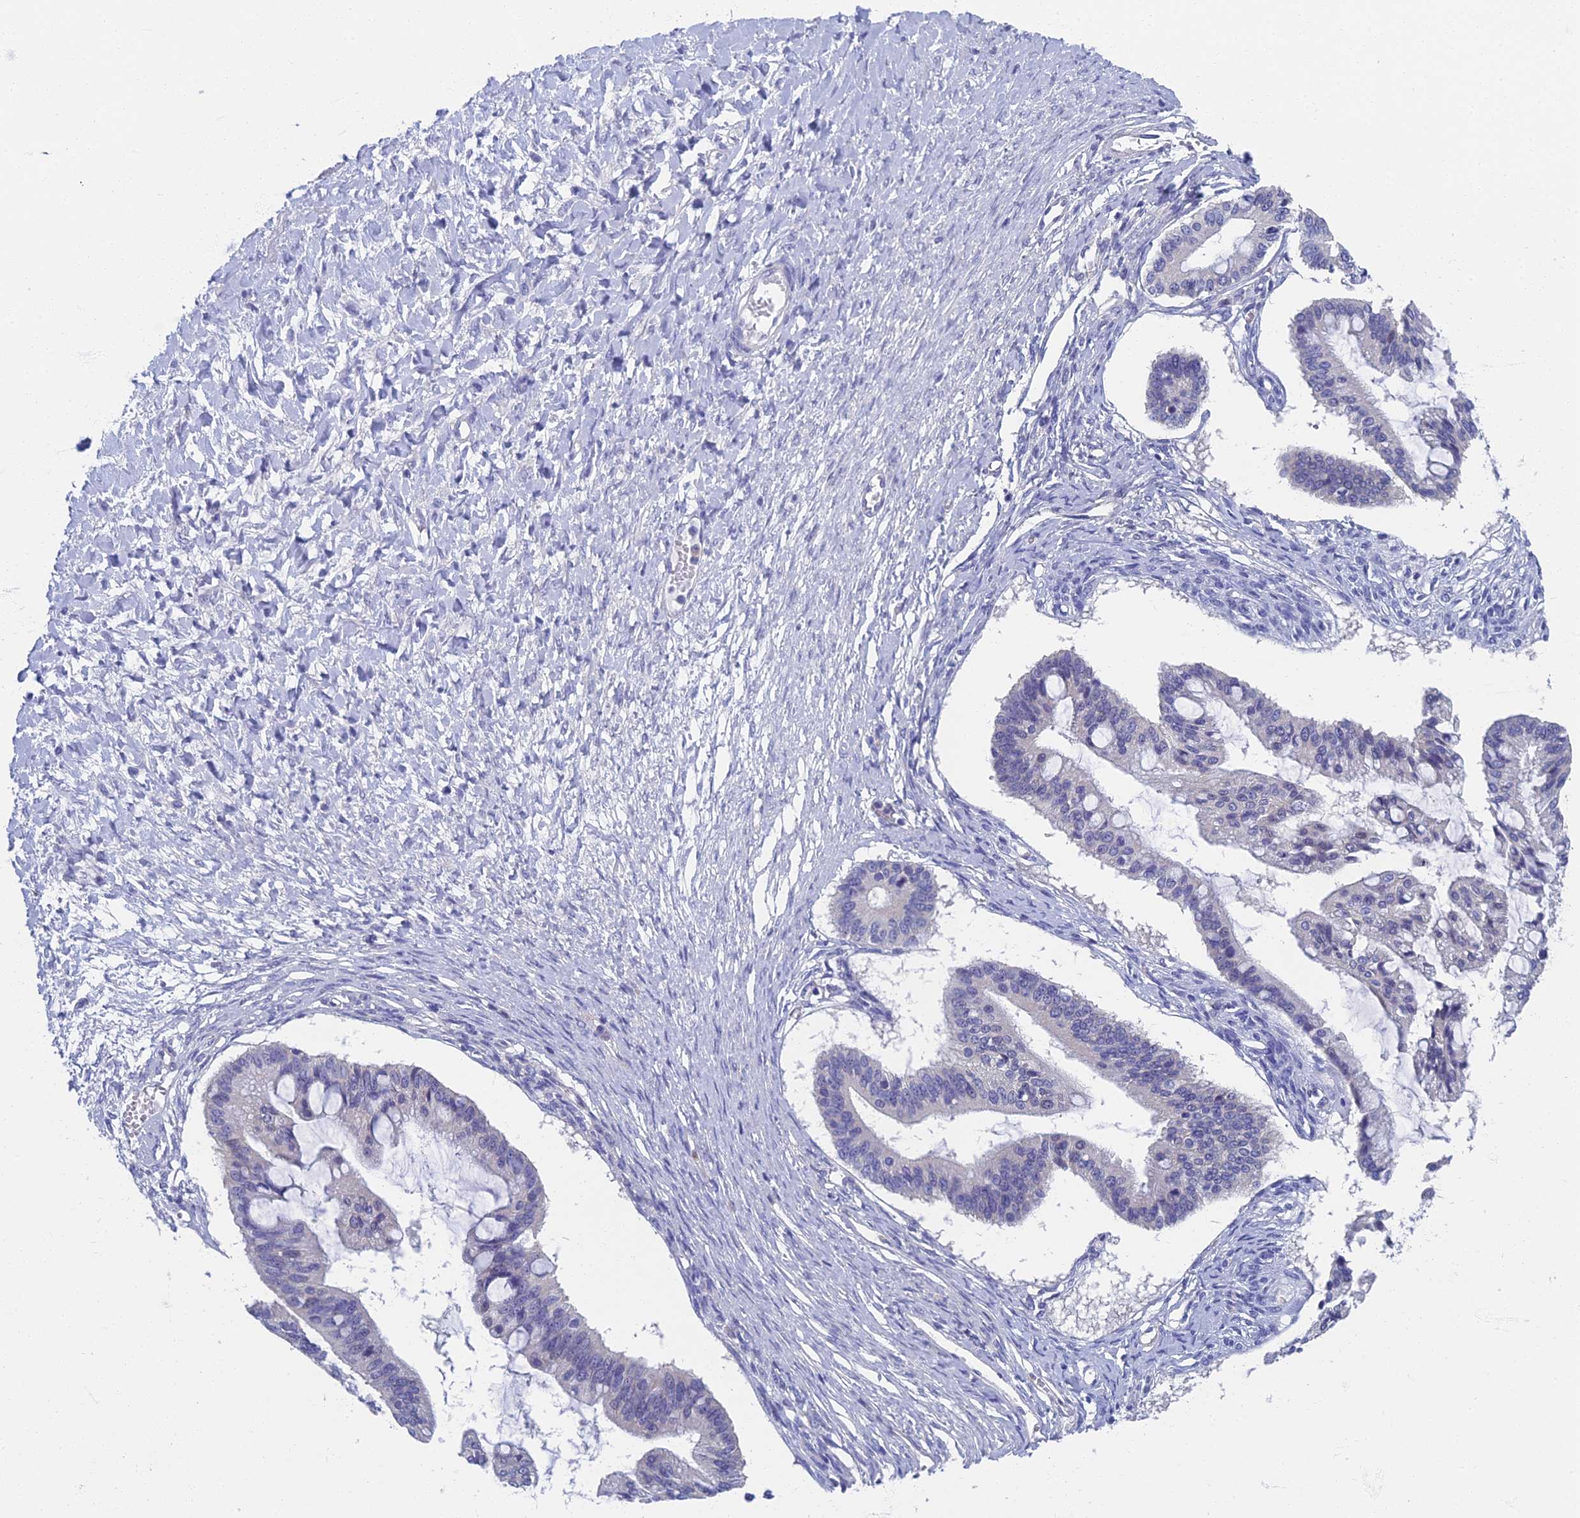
{"staining": {"intensity": "negative", "quantity": "none", "location": "none"}, "tissue": "ovarian cancer", "cell_type": "Tumor cells", "image_type": "cancer", "snomed": [{"axis": "morphology", "description": "Cystadenocarcinoma, mucinous, NOS"}, {"axis": "topography", "description": "Ovary"}], "caption": "Tumor cells are negative for protein expression in human ovarian mucinous cystadenocarcinoma.", "gene": "SPIN4", "patient": {"sex": "female", "age": 73}}